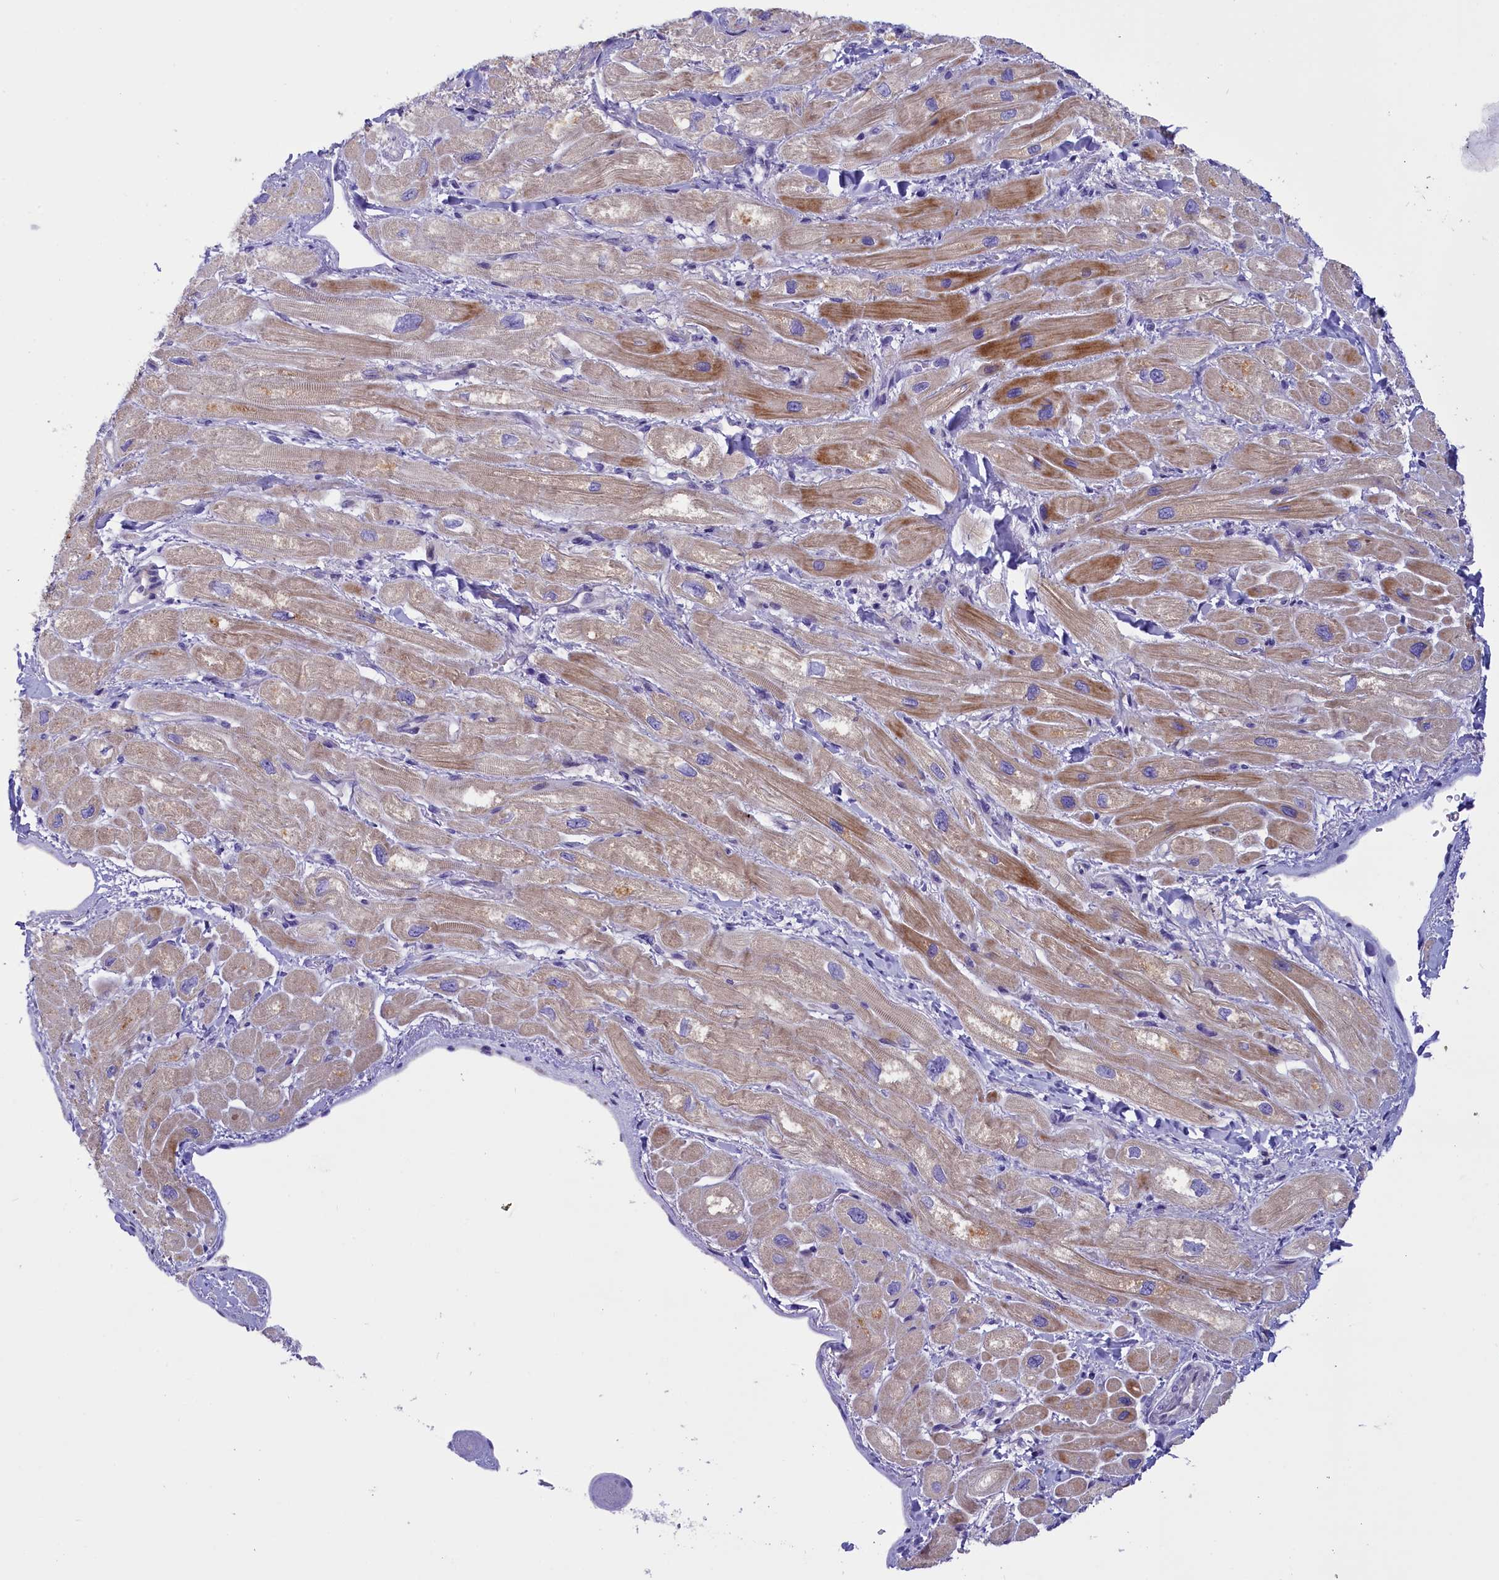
{"staining": {"intensity": "strong", "quantity": "<25%", "location": "cytoplasmic/membranous"}, "tissue": "heart muscle", "cell_type": "Cardiomyocytes", "image_type": "normal", "snomed": [{"axis": "morphology", "description": "Normal tissue, NOS"}, {"axis": "topography", "description": "Heart"}], "caption": "Immunohistochemistry (IHC) of unremarkable heart muscle reveals medium levels of strong cytoplasmic/membranous staining in approximately <25% of cardiomyocytes. The staining is performed using DAB (3,3'-diaminobenzidine) brown chromogen to label protein expression. The nuclei are counter-stained blue using hematoxylin.", "gene": "RTTN", "patient": {"sex": "male", "age": 65}}